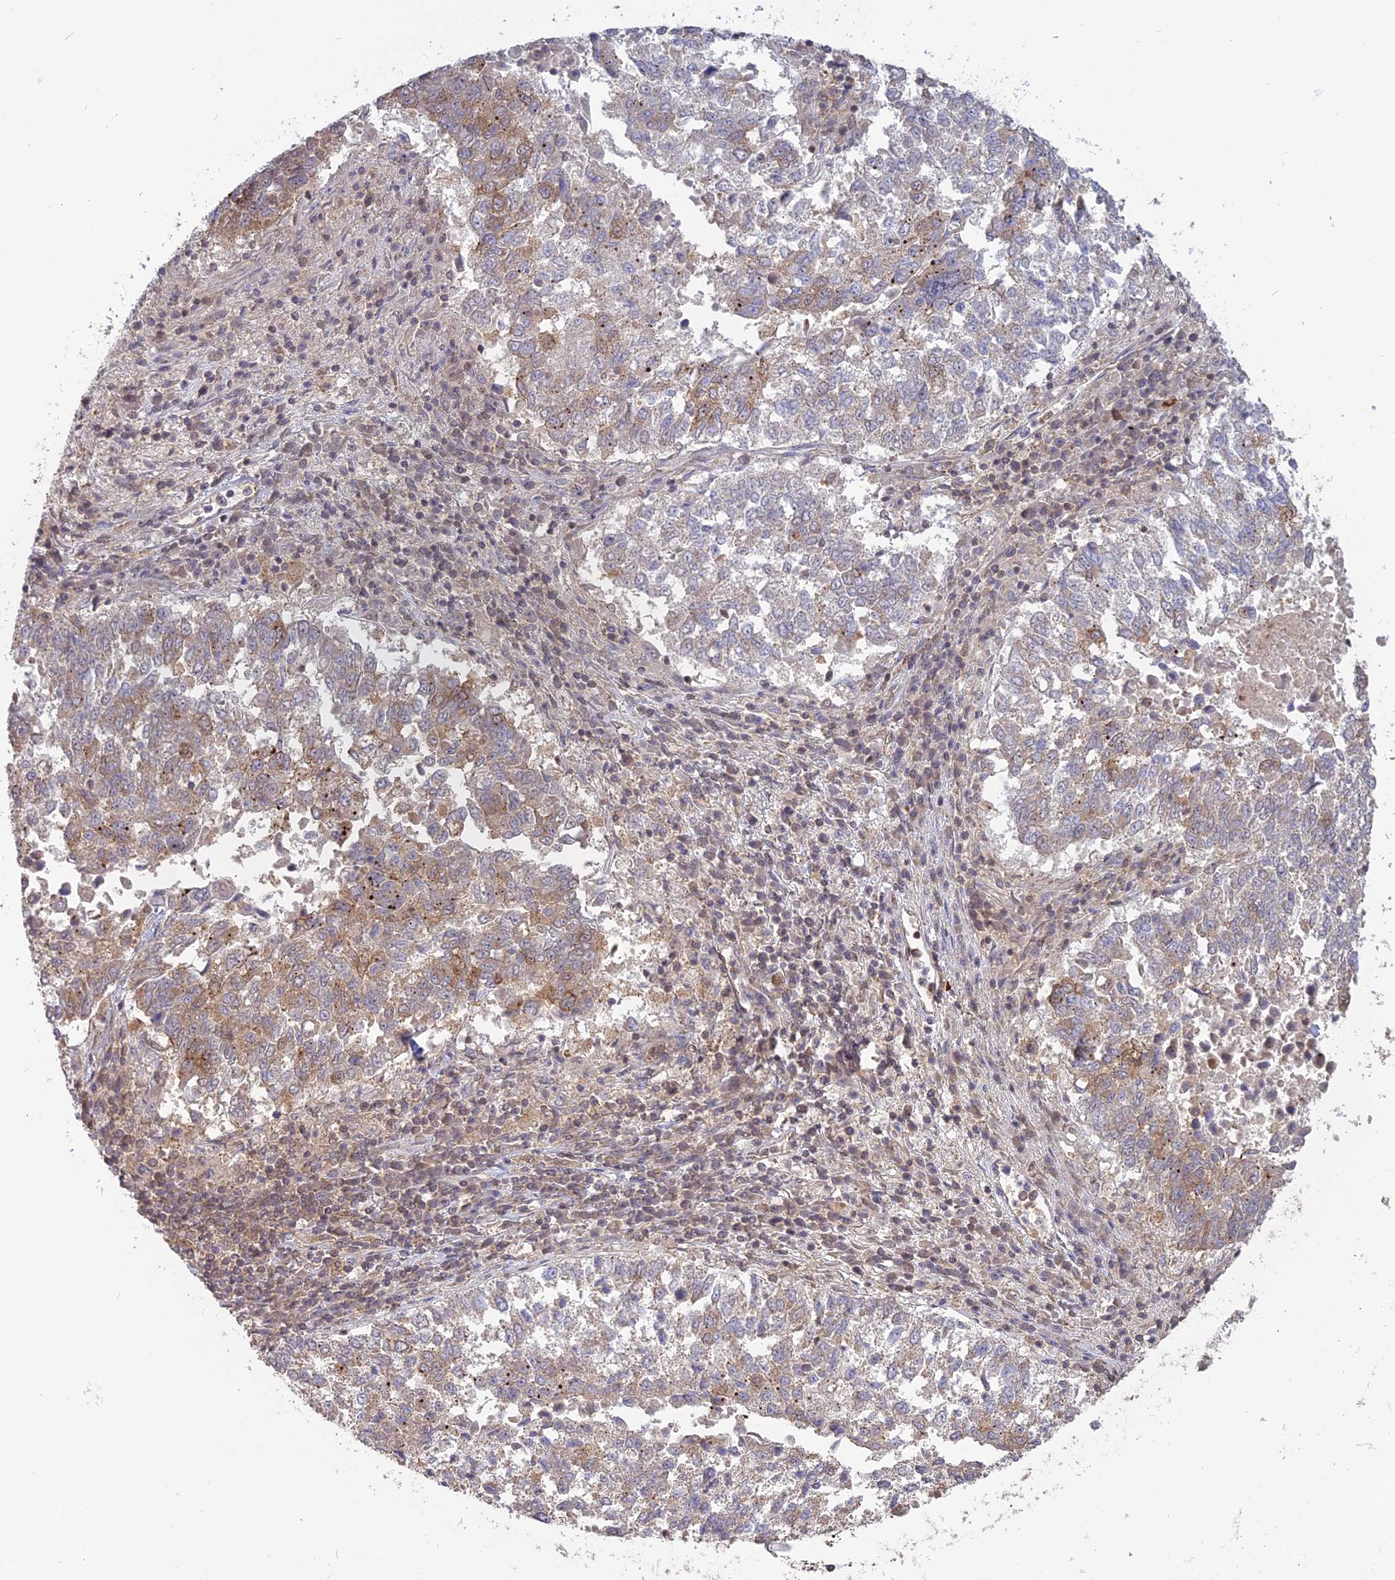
{"staining": {"intensity": "moderate", "quantity": "25%-75%", "location": "cytoplasmic/membranous"}, "tissue": "lung cancer", "cell_type": "Tumor cells", "image_type": "cancer", "snomed": [{"axis": "morphology", "description": "Squamous cell carcinoma, NOS"}, {"axis": "topography", "description": "Lung"}], "caption": "Tumor cells reveal moderate cytoplasmic/membranous positivity in about 25%-75% of cells in squamous cell carcinoma (lung).", "gene": "PKIG", "patient": {"sex": "male", "age": 73}}